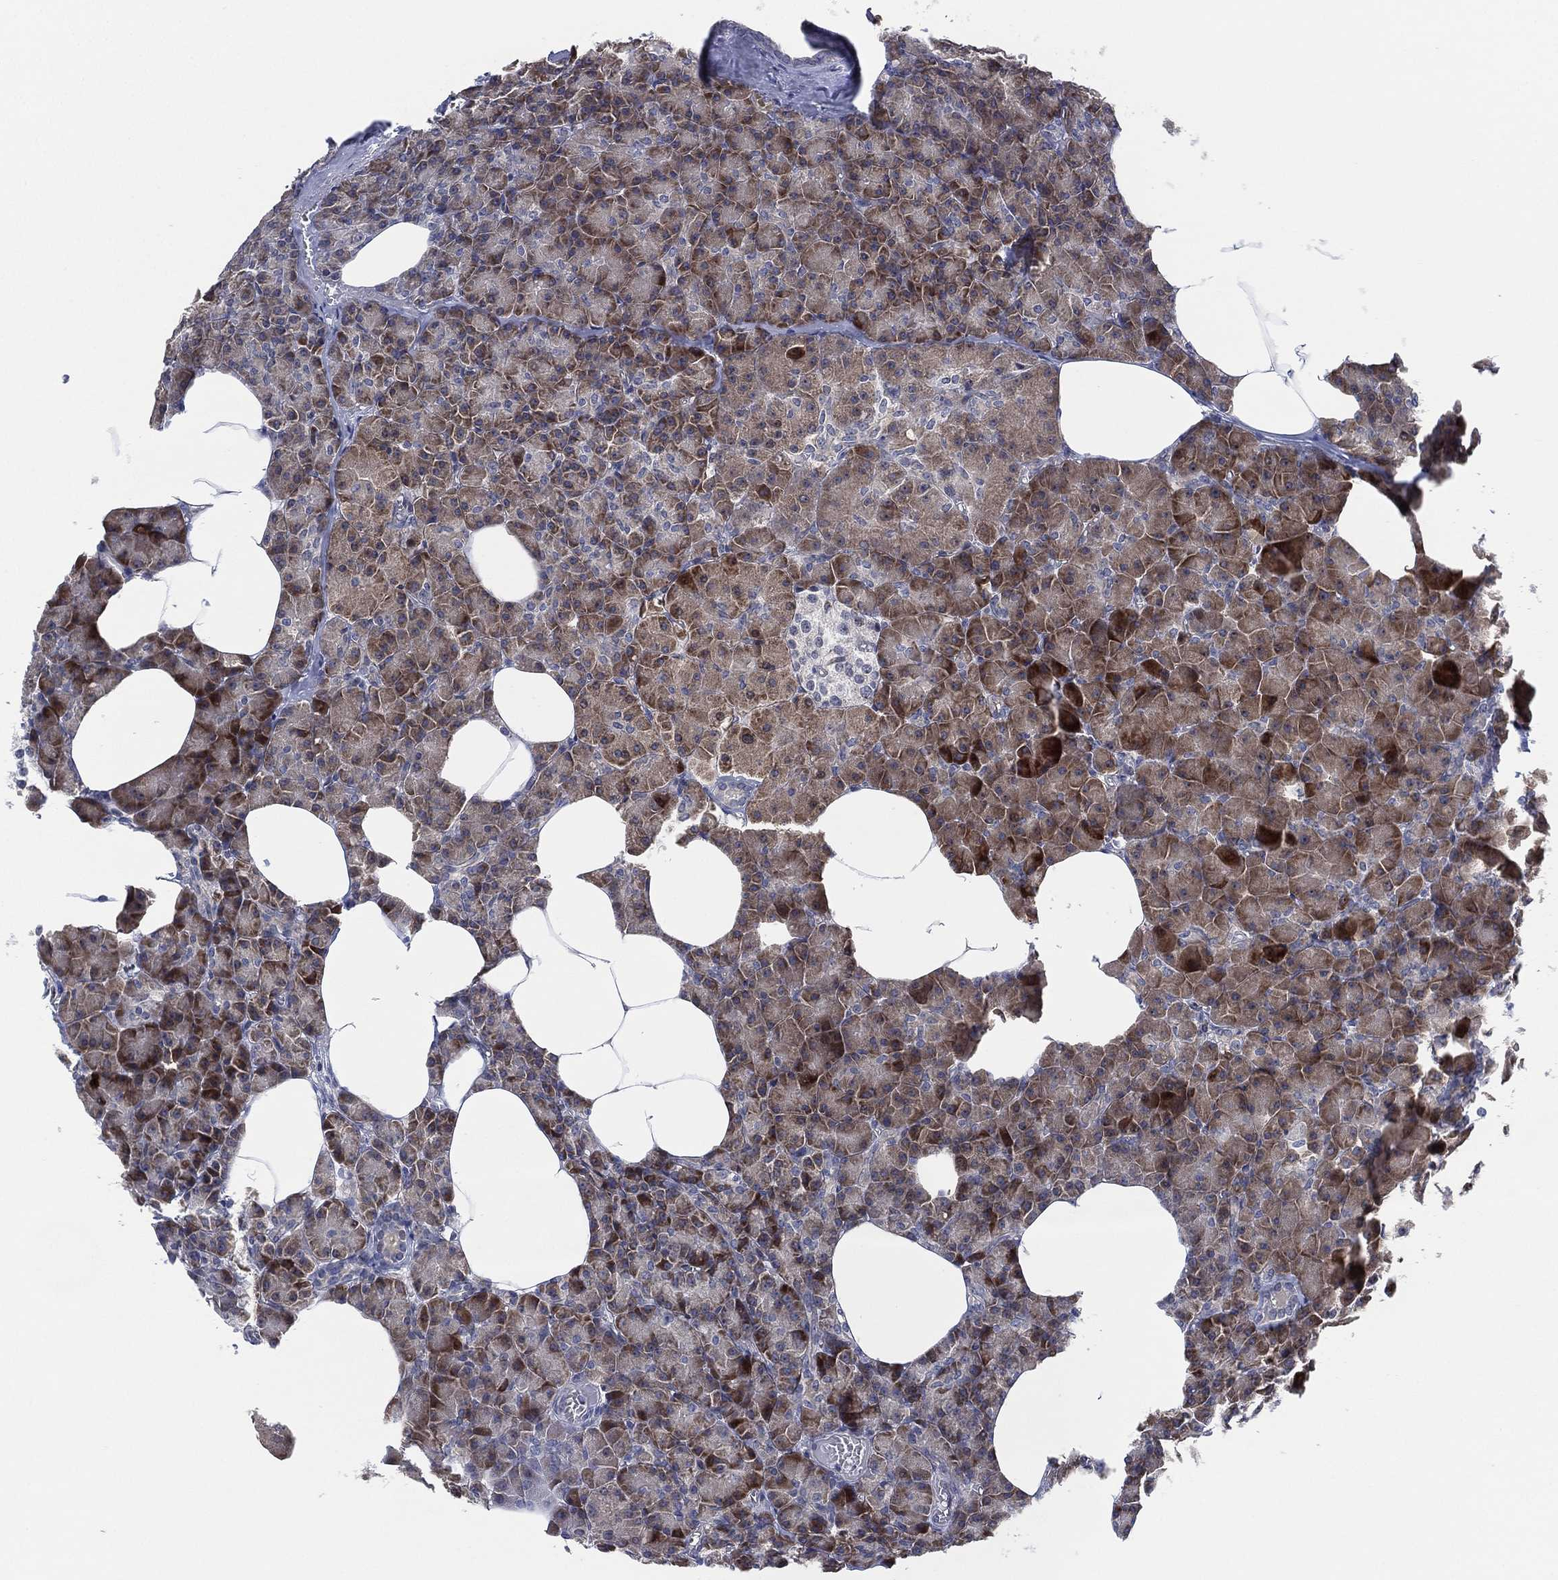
{"staining": {"intensity": "moderate", "quantity": "25%-75%", "location": "cytoplasmic/membranous"}, "tissue": "pancreas", "cell_type": "Exocrine glandular cells", "image_type": "normal", "snomed": [{"axis": "morphology", "description": "Normal tissue, NOS"}, {"axis": "topography", "description": "Pancreas"}], "caption": "Immunohistochemical staining of unremarkable human pancreas reveals medium levels of moderate cytoplasmic/membranous positivity in approximately 25%-75% of exocrine glandular cells. (brown staining indicates protein expression, while blue staining denotes nuclei).", "gene": "TMCO1", "patient": {"sex": "female", "age": 45}}